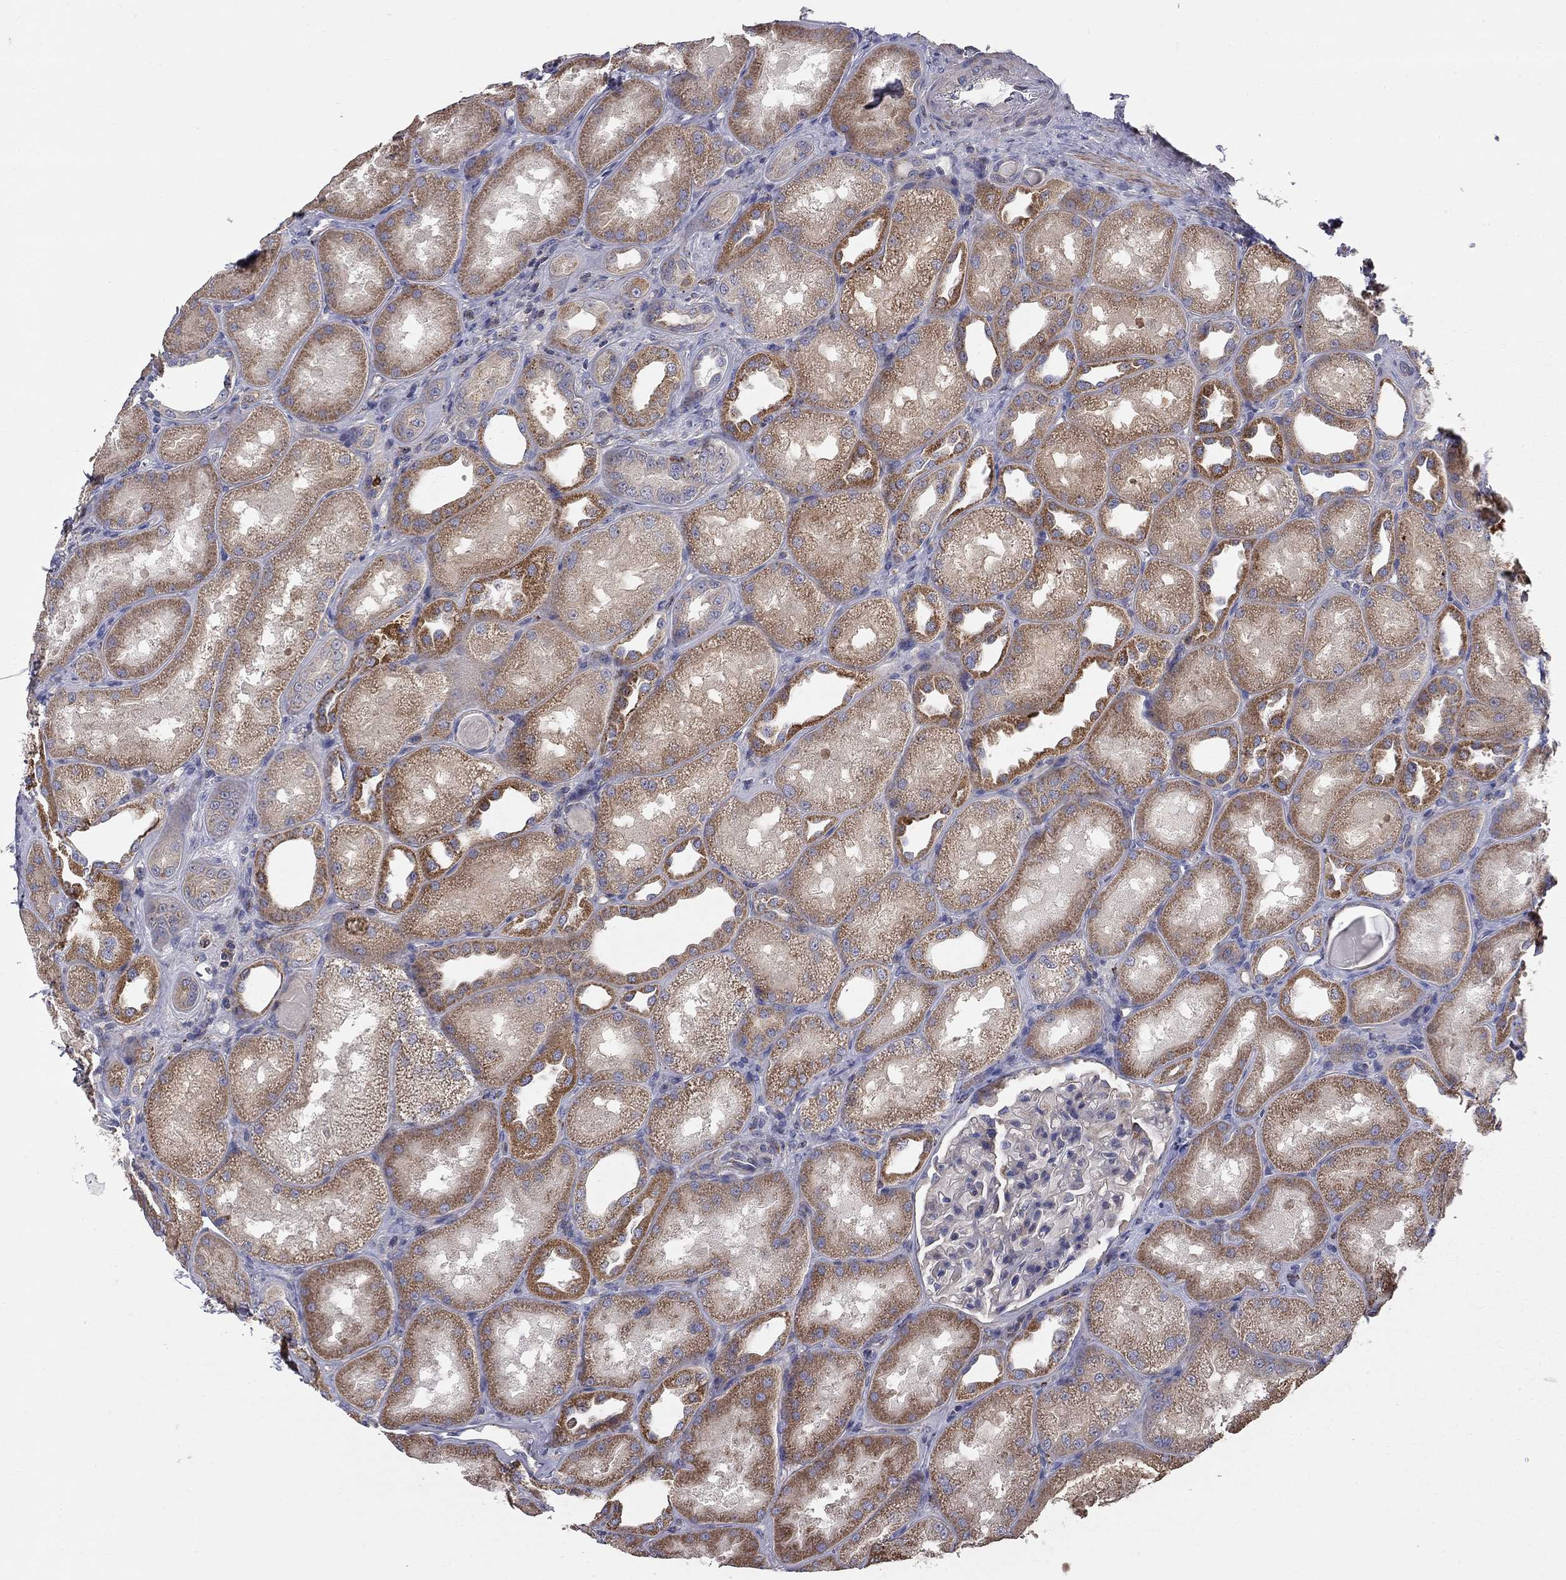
{"staining": {"intensity": "negative", "quantity": "none", "location": "none"}, "tissue": "kidney", "cell_type": "Cells in glomeruli", "image_type": "normal", "snomed": [{"axis": "morphology", "description": "Normal tissue, NOS"}, {"axis": "topography", "description": "Kidney"}], "caption": "High magnification brightfield microscopy of unremarkable kidney stained with DAB (3,3'-diaminobenzidine) (brown) and counterstained with hematoxylin (blue): cells in glomeruli show no significant expression. (DAB (3,3'-diaminobenzidine) immunohistochemistry, high magnification).", "gene": "KANSL1L", "patient": {"sex": "male", "age": 61}}